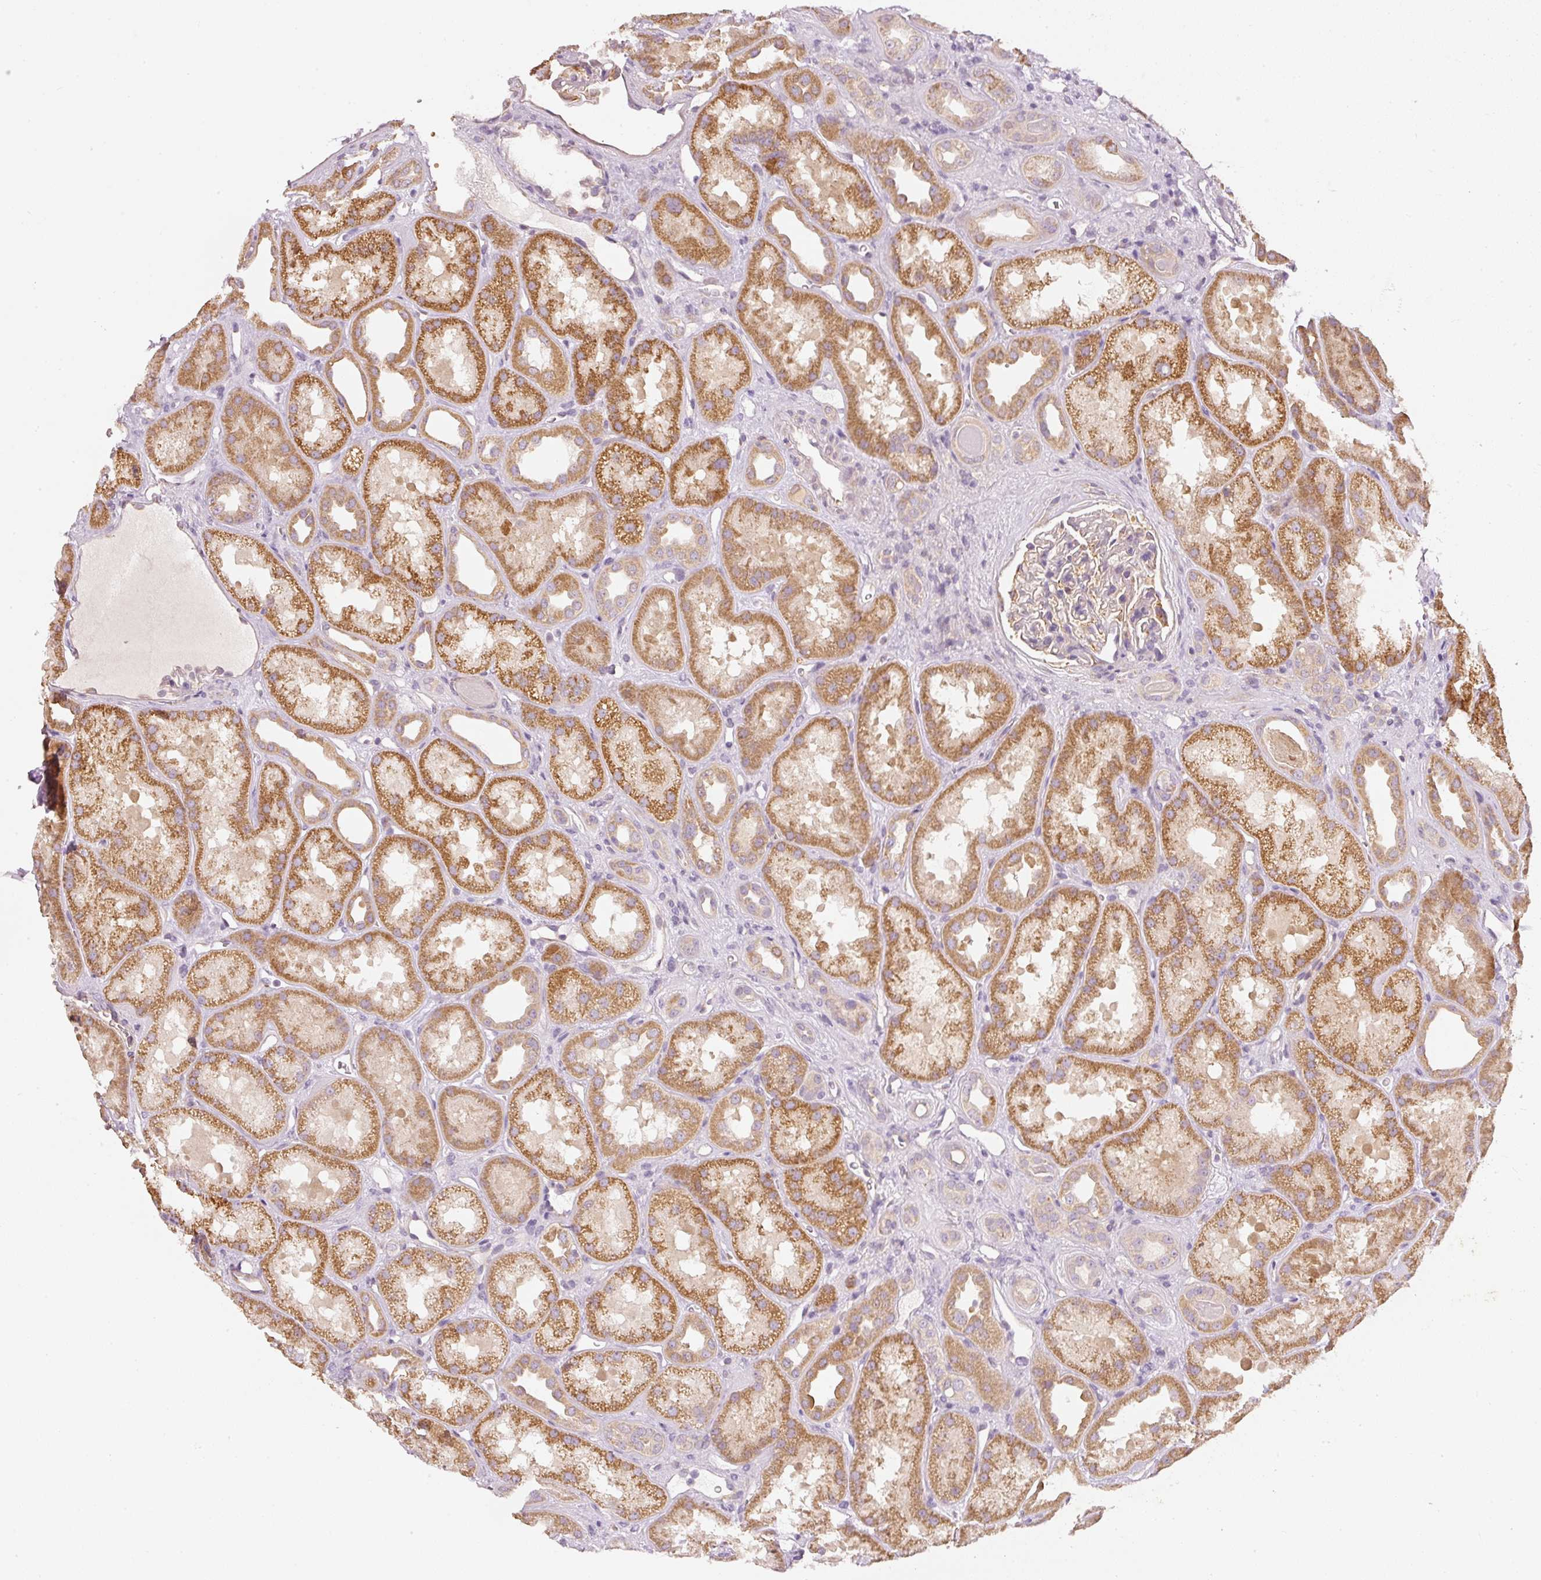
{"staining": {"intensity": "negative", "quantity": "none", "location": "none"}, "tissue": "kidney", "cell_type": "Cells in glomeruli", "image_type": "normal", "snomed": [{"axis": "morphology", "description": "Normal tissue, NOS"}, {"axis": "topography", "description": "Kidney"}], "caption": "Micrograph shows no protein positivity in cells in glomeruli of unremarkable kidney. (Immunohistochemistry (ihc), brightfield microscopy, high magnification).", "gene": "RGL2", "patient": {"sex": "male", "age": 61}}